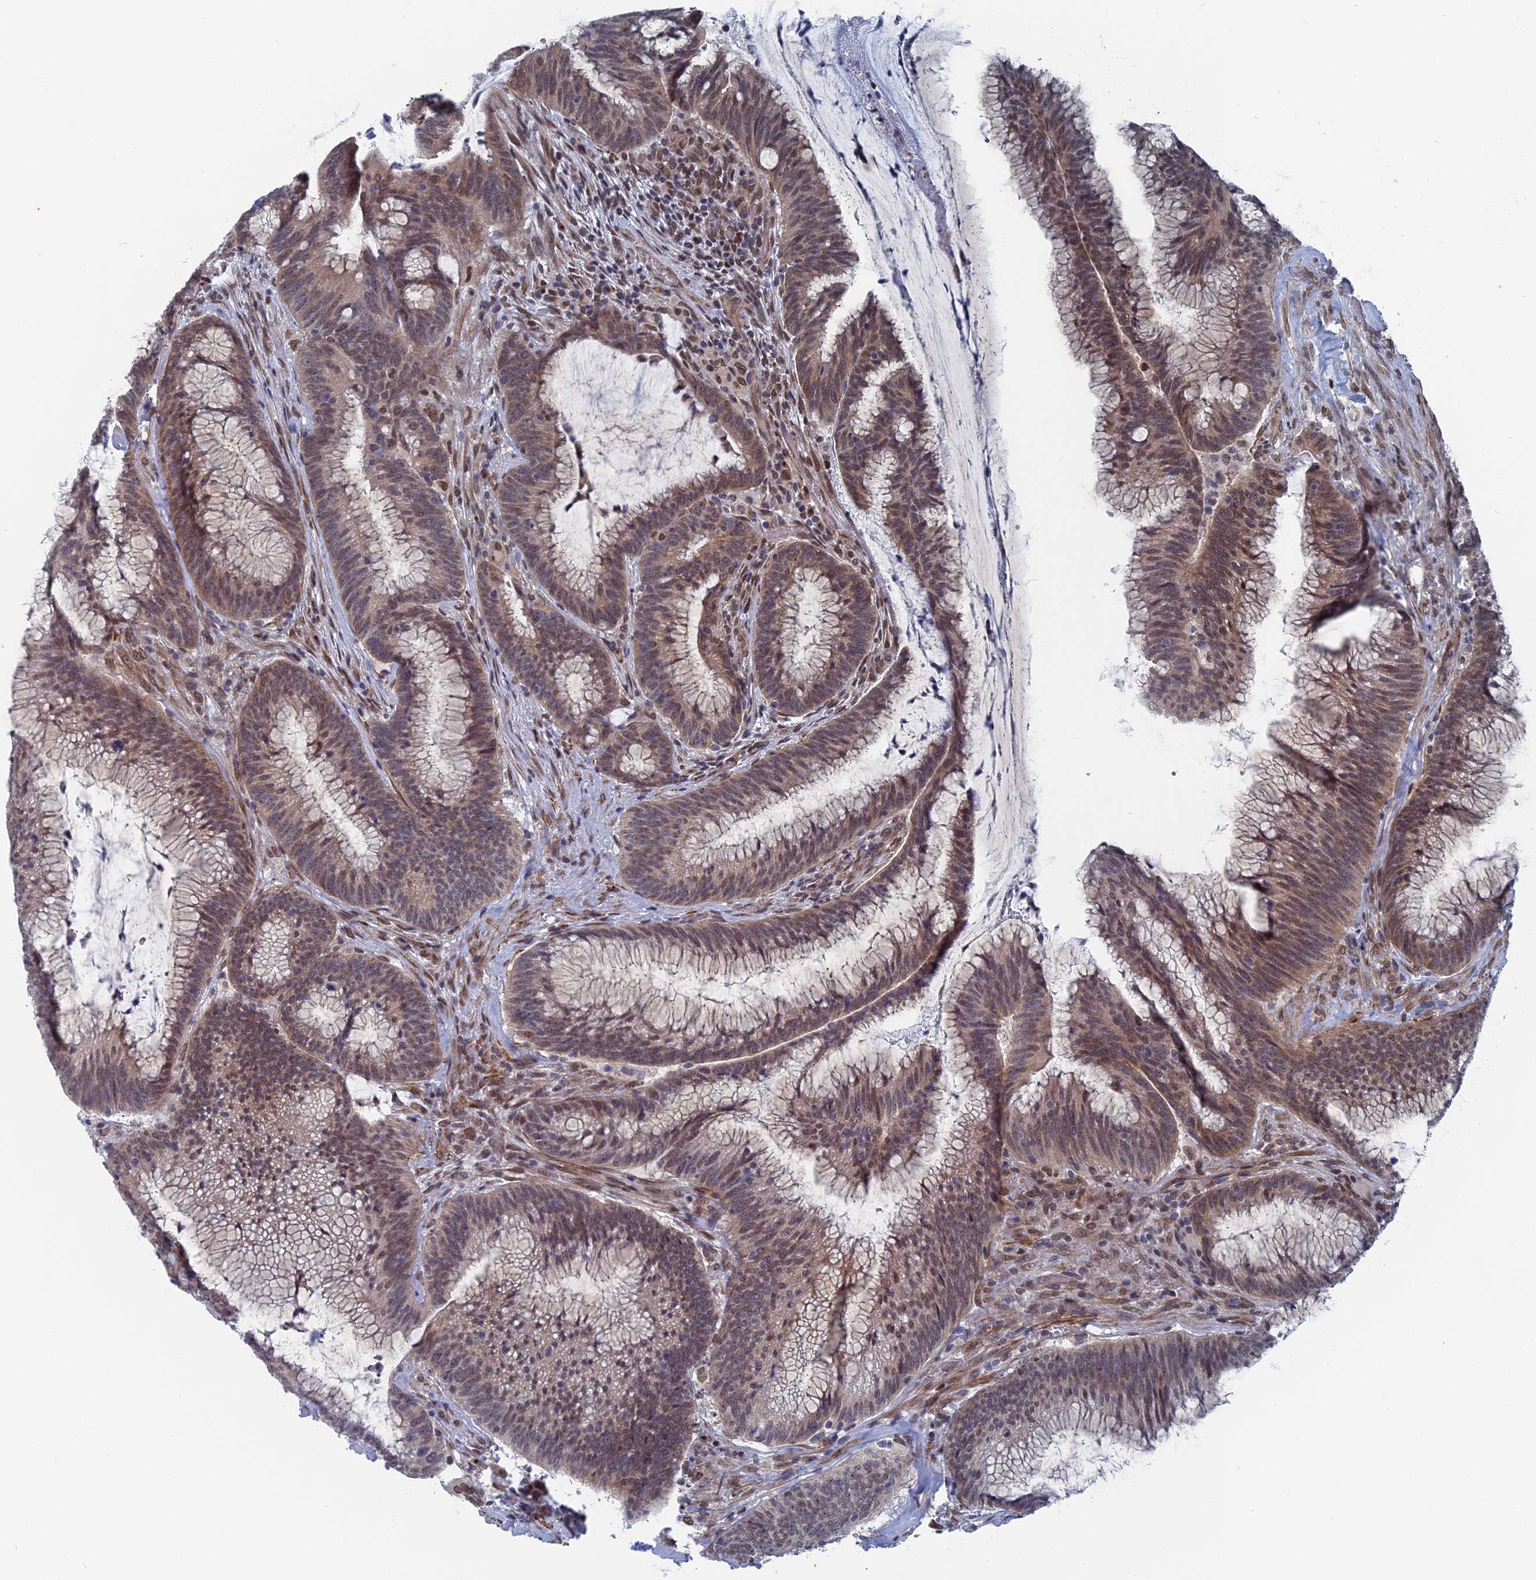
{"staining": {"intensity": "weak", "quantity": "25%-75%", "location": "cytoplasmic/membranous,nuclear"}, "tissue": "colorectal cancer", "cell_type": "Tumor cells", "image_type": "cancer", "snomed": [{"axis": "morphology", "description": "Adenocarcinoma, NOS"}, {"axis": "topography", "description": "Rectum"}], "caption": "Colorectal adenocarcinoma stained for a protein exhibits weak cytoplasmic/membranous and nuclear positivity in tumor cells. The protein of interest is stained brown, and the nuclei are stained in blue (DAB IHC with brightfield microscopy, high magnification).", "gene": "MTRF1", "patient": {"sex": "female", "age": 77}}